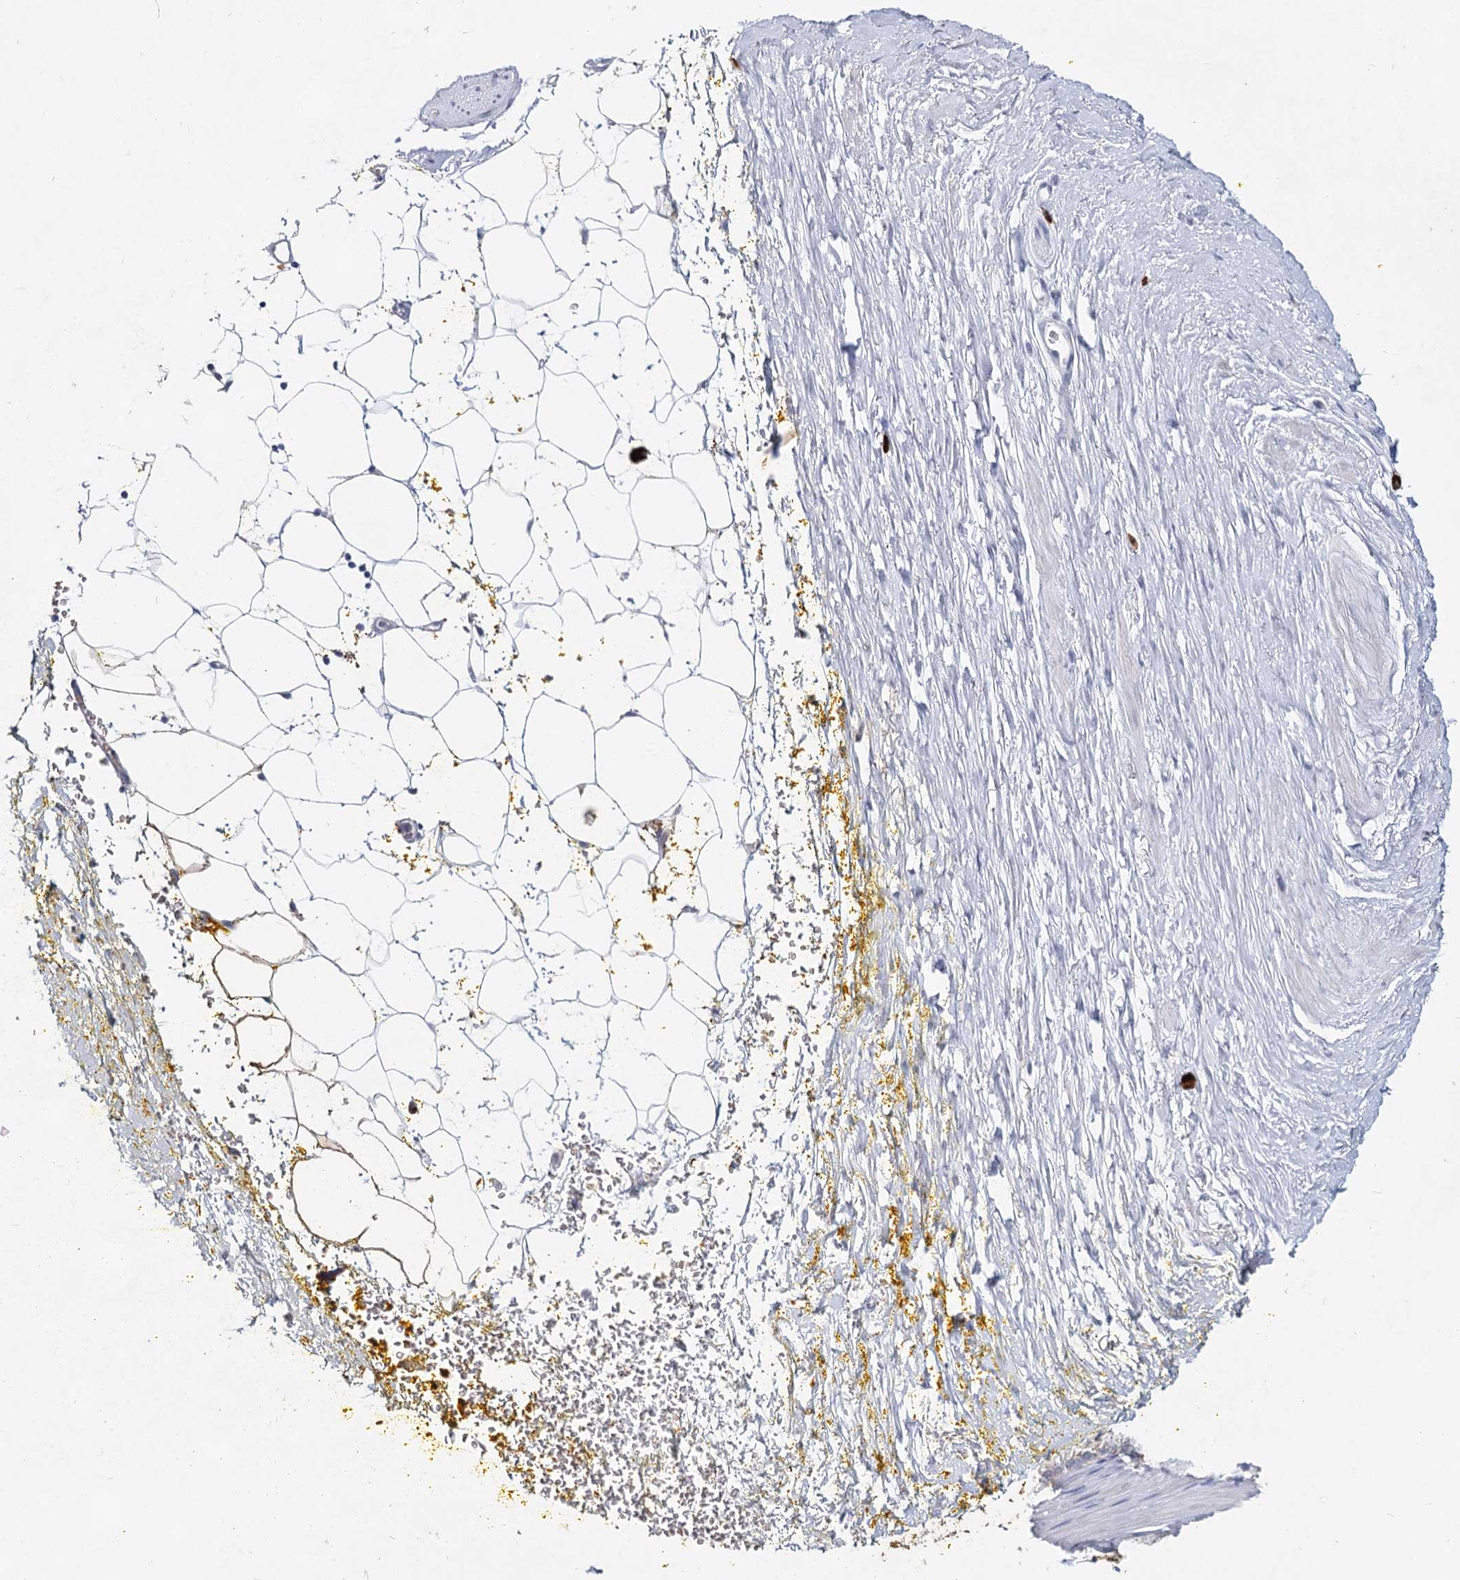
{"staining": {"intensity": "negative", "quantity": "none", "location": "none"}, "tissue": "adipose tissue", "cell_type": "Adipocytes", "image_type": "normal", "snomed": [{"axis": "morphology", "description": "Normal tissue, NOS"}, {"axis": "morphology", "description": "Adenocarcinoma, Low grade"}, {"axis": "topography", "description": "Prostate"}, {"axis": "topography", "description": "Peripheral nerve tissue"}], "caption": "Immunohistochemistry (IHC) histopathology image of normal adipose tissue: human adipose tissue stained with DAB (3,3'-diaminobenzidine) shows no significant protein positivity in adipocytes. (Brightfield microscopy of DAB IHC at high magnification).", "gene": "CCDC73", "patient": {"sex": "male", "age": 63}}